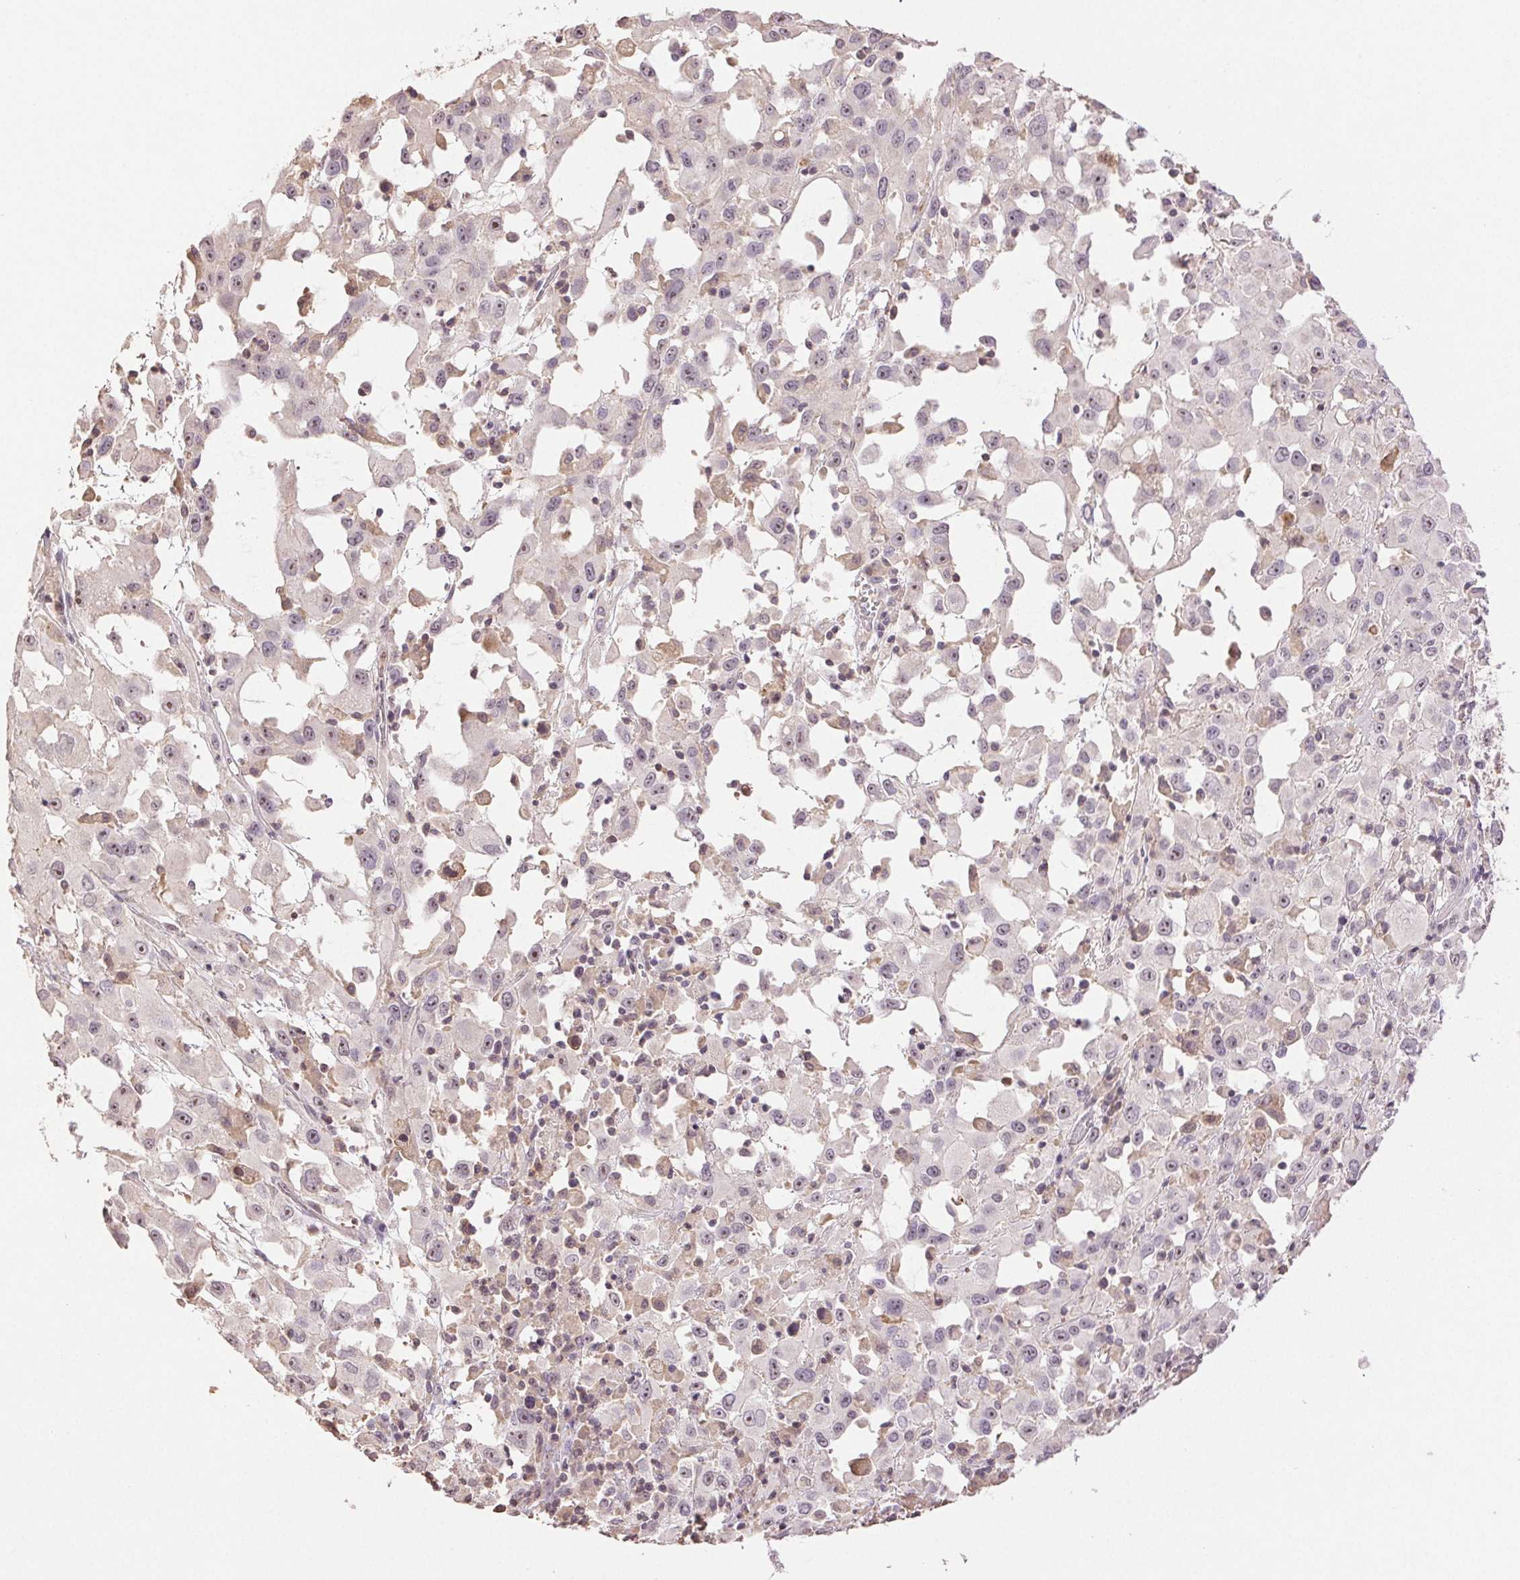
{"staining": {"intensity": "weak", "quantity": "<25%", "location": "nuclear"}, "tissue": "melanoma", "cell_type": "Tumor cells", "image_type": "cancer", "snomed": [{"axis": "morphology", "description": "Malignant melanoma, Metastatic site"}, {"axis": "topography", "description": "Soft tissue"}], "caption": "The image exhibits no significant positivity in tumor cells of malignant melanoma (metastatic site).", "gene": "TMEM253", "patient": {"sex": "male", "age": 50}}